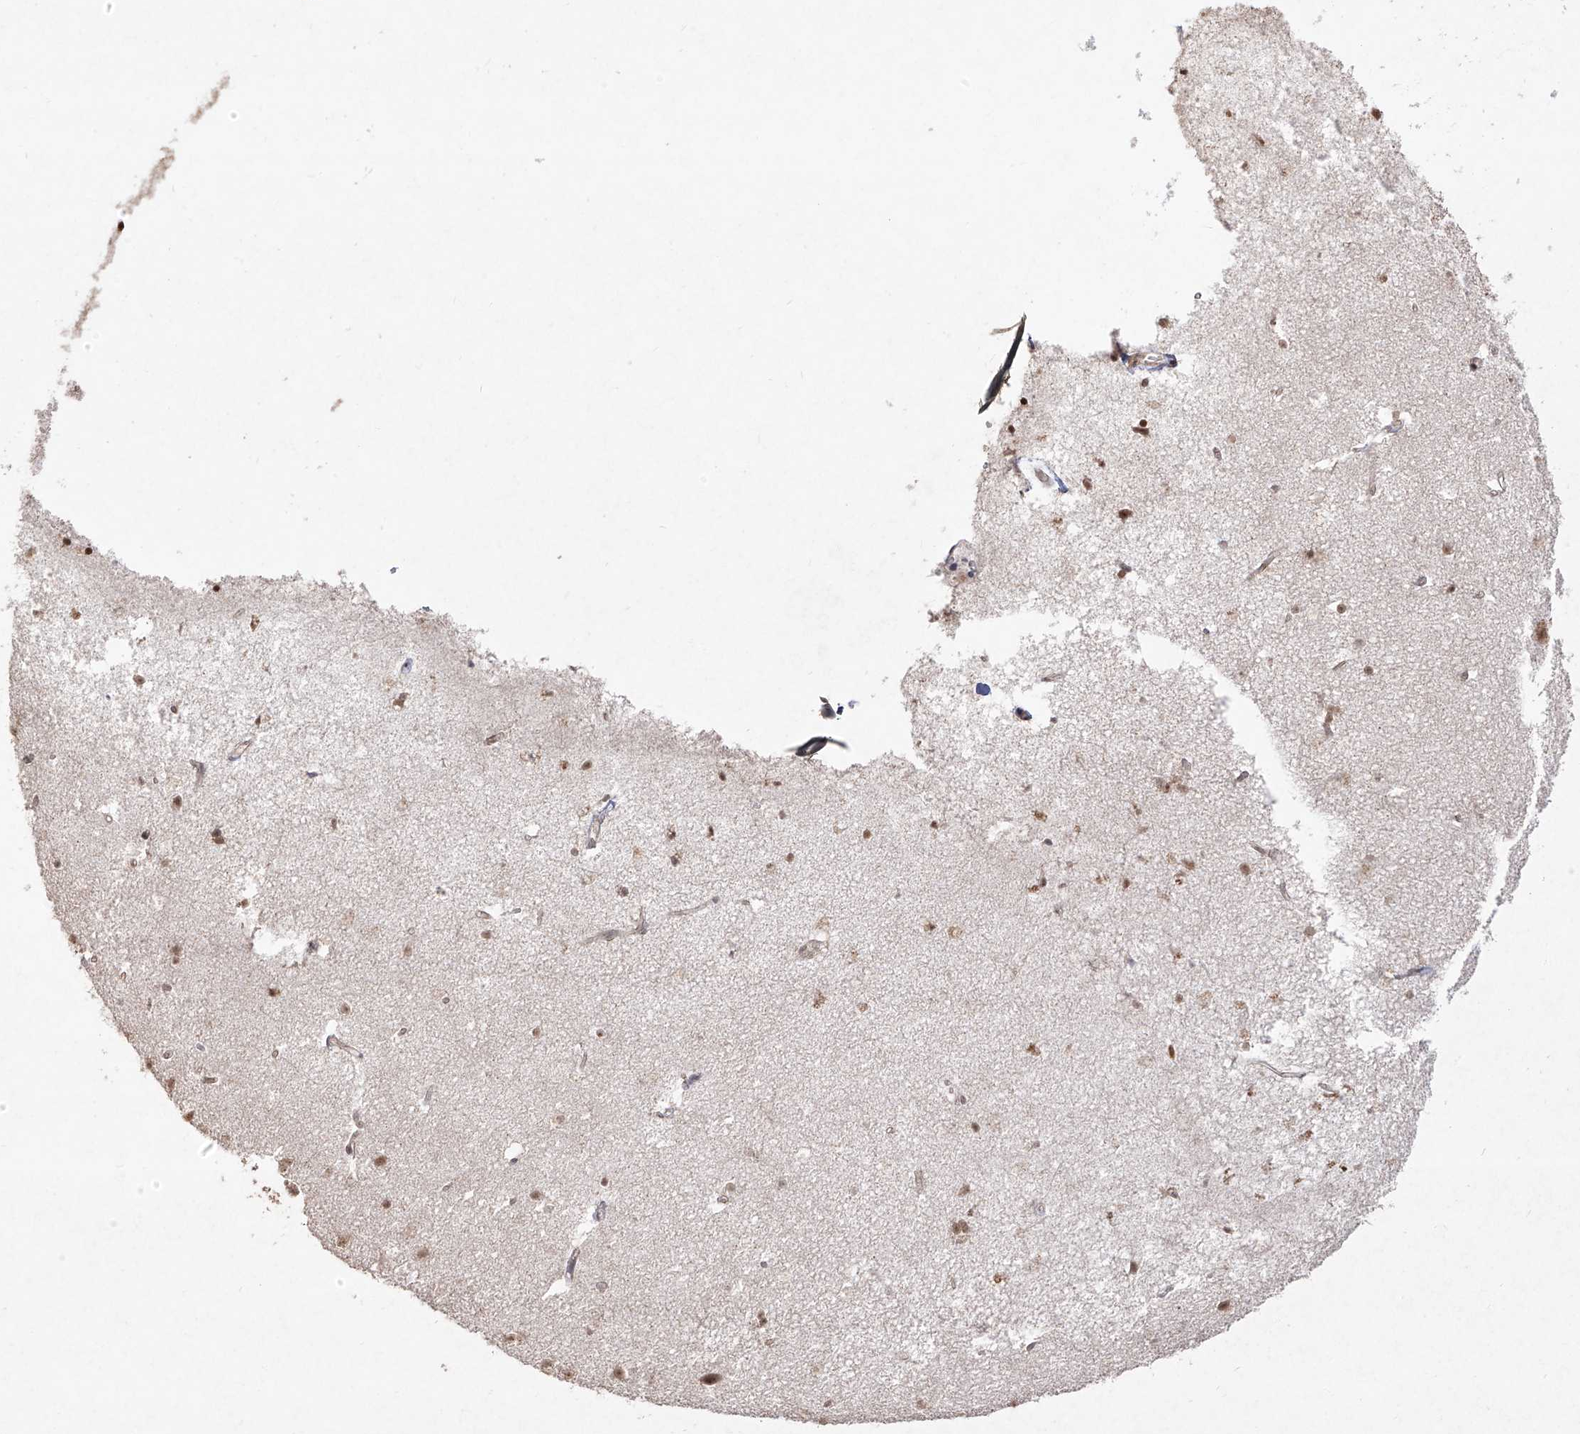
{"staining": {"intensity": "weak", "quantity": "25%-75%", "location": "cytoplasmic/membranous"}, "tissue": "cerebral cortex", "cell_type": "Endothelial cells", "image_type": "normal", "snomed": [{"axis": "morphology", "description": "Normal tissue, NOS"}, {"axis": "topography", "description": "Cerebral cortex"}], "caption": "DAB immunohistochemical staining of benign cerebral cortex shows weak cytoplasmic/membranous protein expression in about 25%-75% of endothelial cells.", "gene": "SNRNP27", "patient": {"sex": "male", "age": 54}}